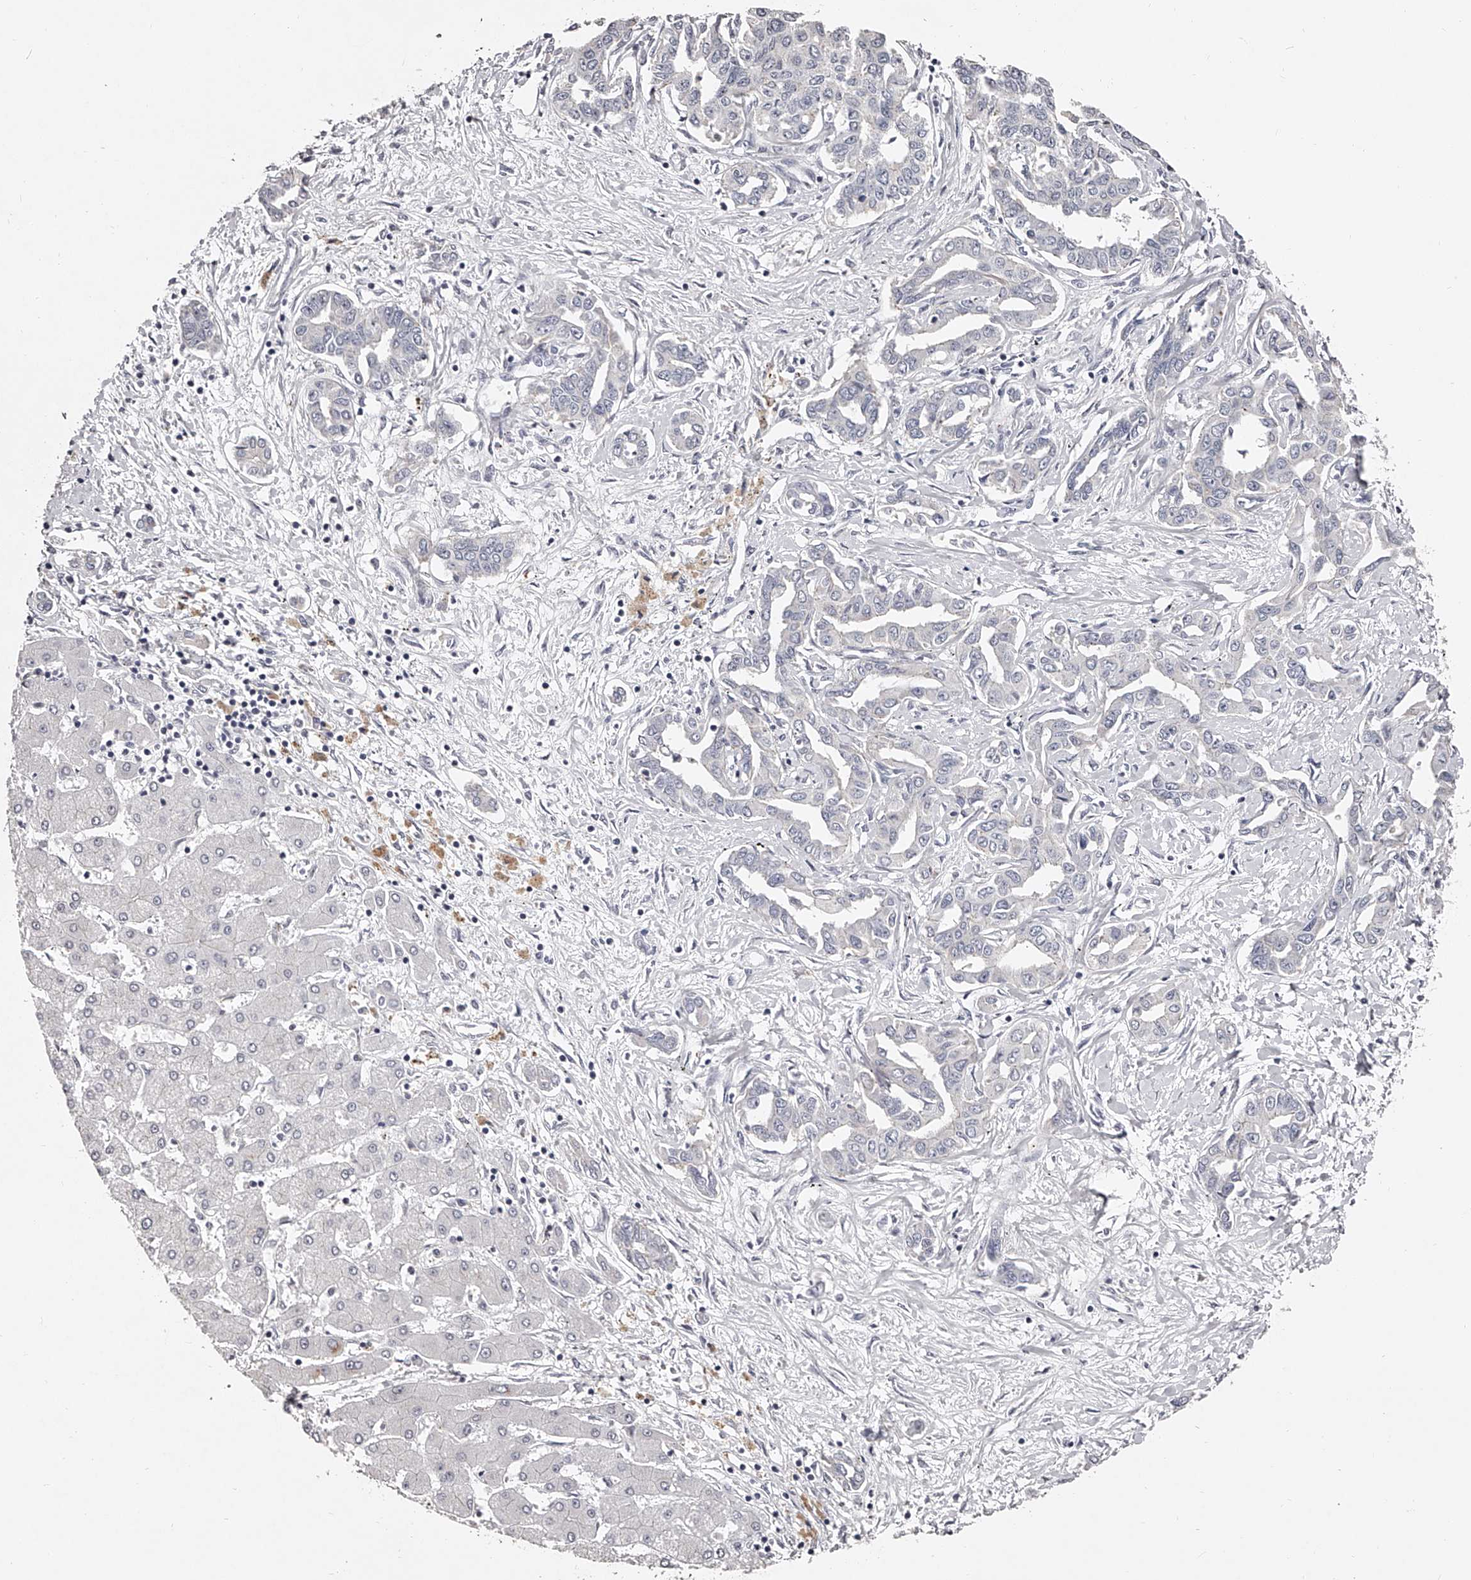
{"staining": {"intensity": "negative", "quantity": "none", "location": "none"}, "tissue": "liver cancer", "cell_type": "Tumor cells", "image_type": "cancer", "snomed": [{"axis": "morphology", "description": "Cholangiocarcinoma"}, {"axis": "topography", "description": "Liver"}], "caption": "There is no significant staining in tumor cells of liver cholangiocarcinoma. Brightfield microscopy of IHC stained with DAB (brown) and hematoxylin (blue), captured at high magnification.", "gene": "NT5DC1", "patient": {"sex": "male", "age": 59}}